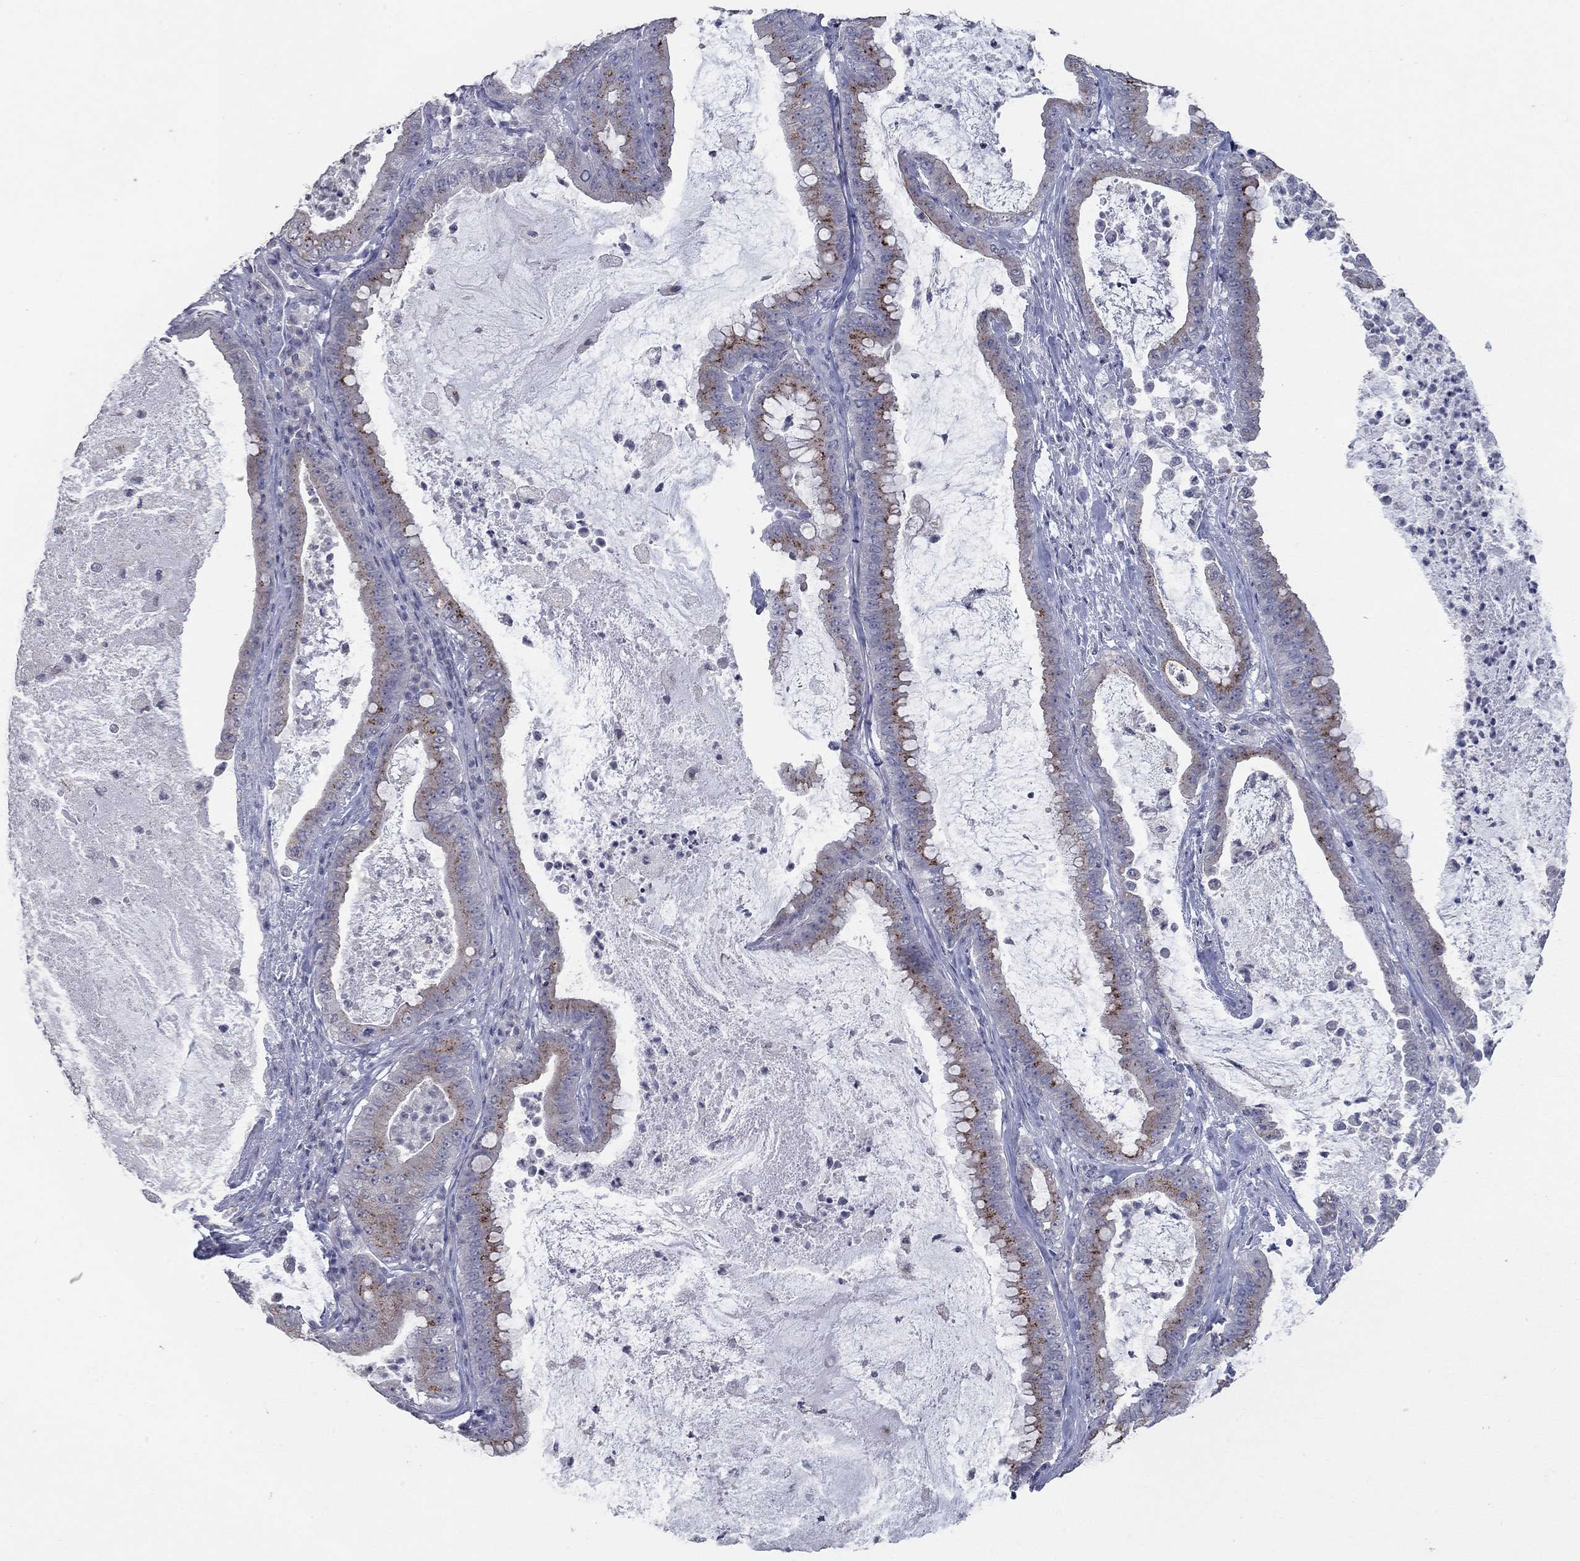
{"staining": {"intensity": "moderate", "quantity": "25%-75%", "location": "cytoplasmic/membranous"}, "tissue": "pancreatic cancer", "cell_type": "Tumor cells", "image_type": "cancer", "snomed": [{"axis": "morphology", "description": "Adenocarcinoma, NOS"}, {"axis": "topography", "description": "Pancreas"}], "caption": "A brown stain labels moderate cytoplasmic/membranous staining of a protein in human pancreatic cancer (adenocarcinoma) tumor cells. The protein is shown in brown color, while the nuclei are stained blue.", "gene": "KIAA0319L", "patient": {"sex": "male", "age": 71}}